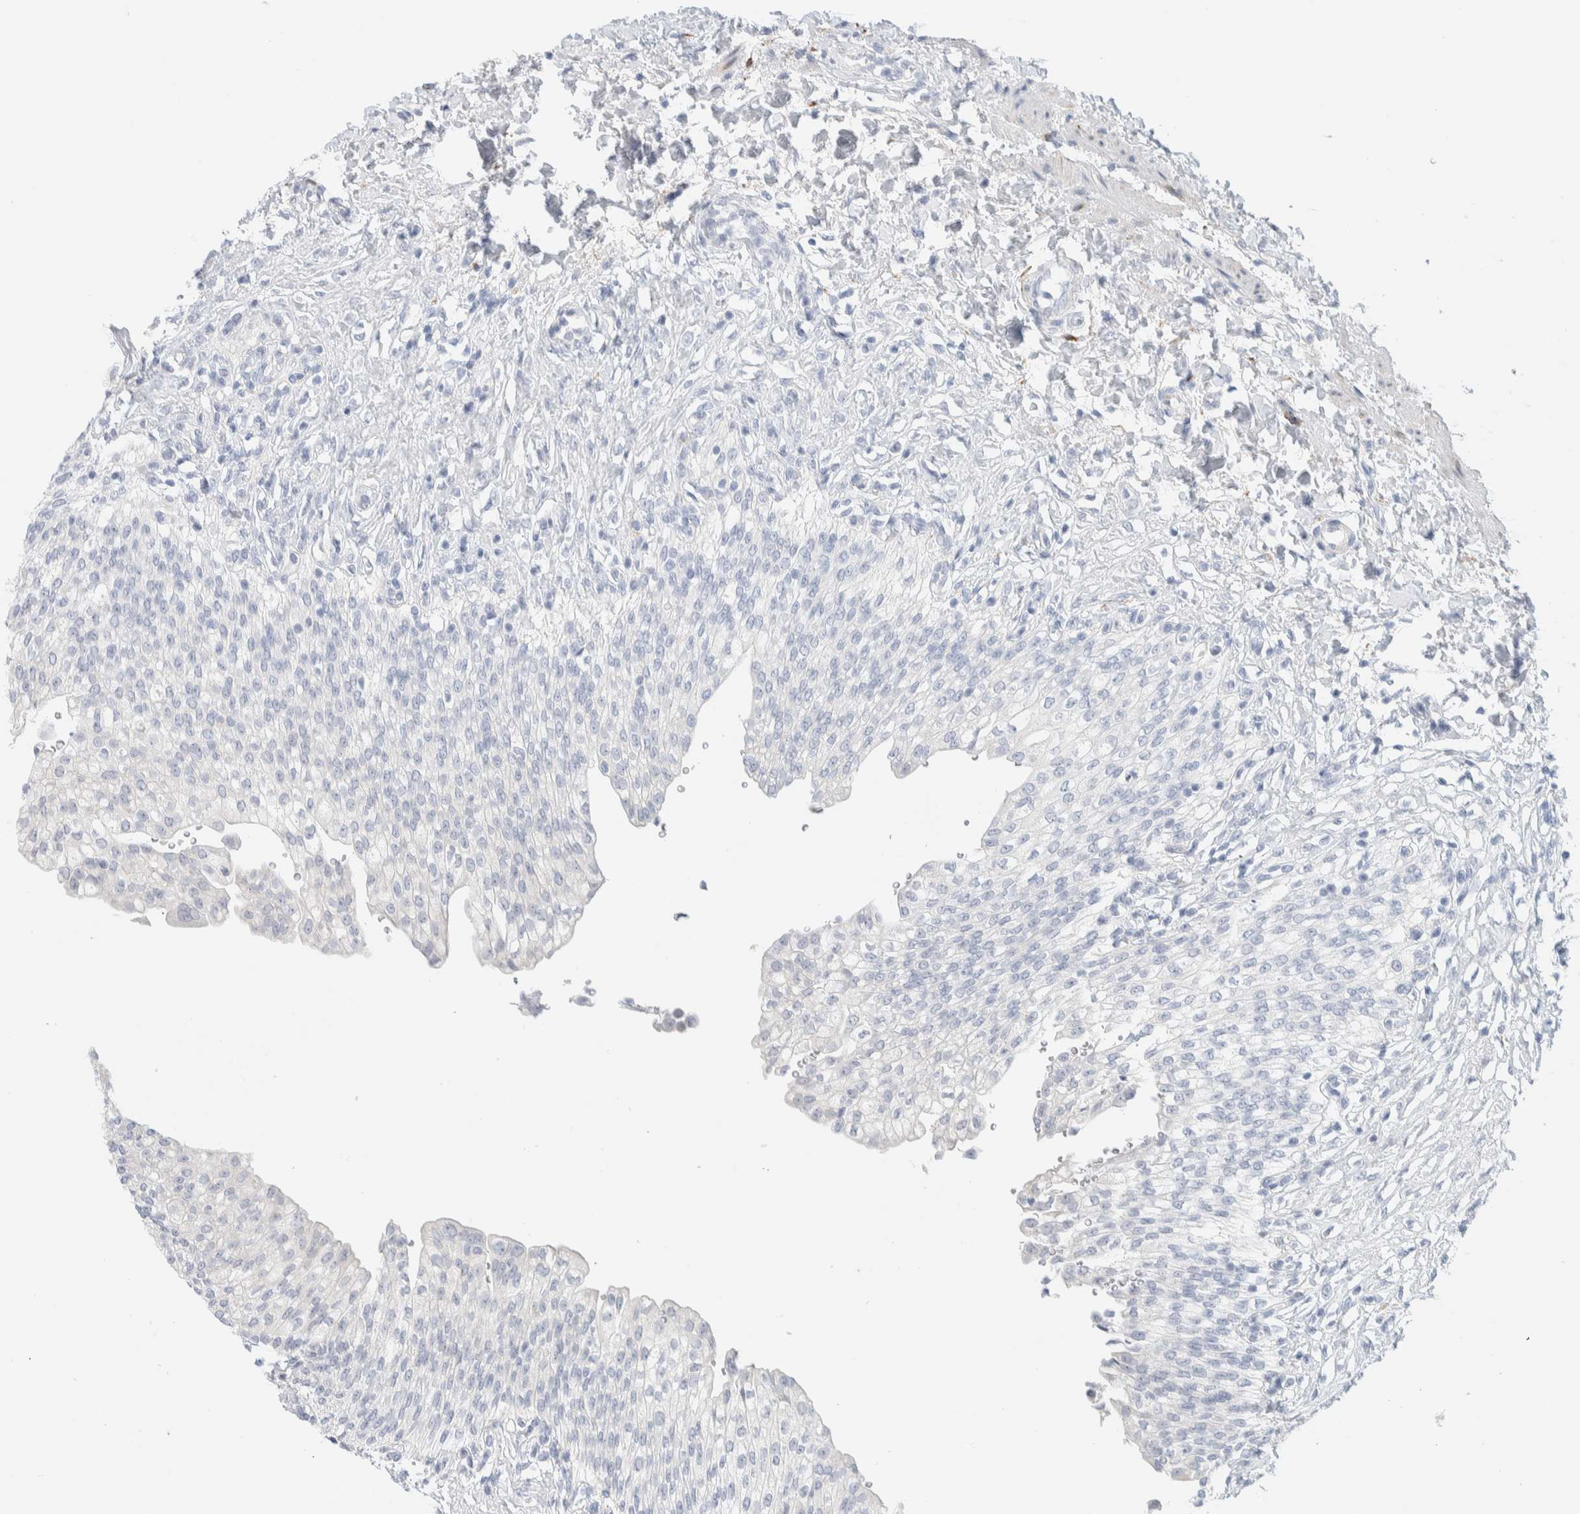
{"staining": {"intensity": "negative", "quantity": "none", "location": "none"}, "tissue": "urinary bladder", "cell_type": "Urothelial cells", "image_type": "normal", "snomed": [{"axis": "morphology", "description": "Urothelial carcinoma, High grade"}, {"axis": "topography", "description": "Urinary bladder"}], "caption": "The histopathology image reveals no staining of urothelial cells in benign urinary bladder.", "gene": "ATCAY", "patient": {"sex": "male", "age": 46}}